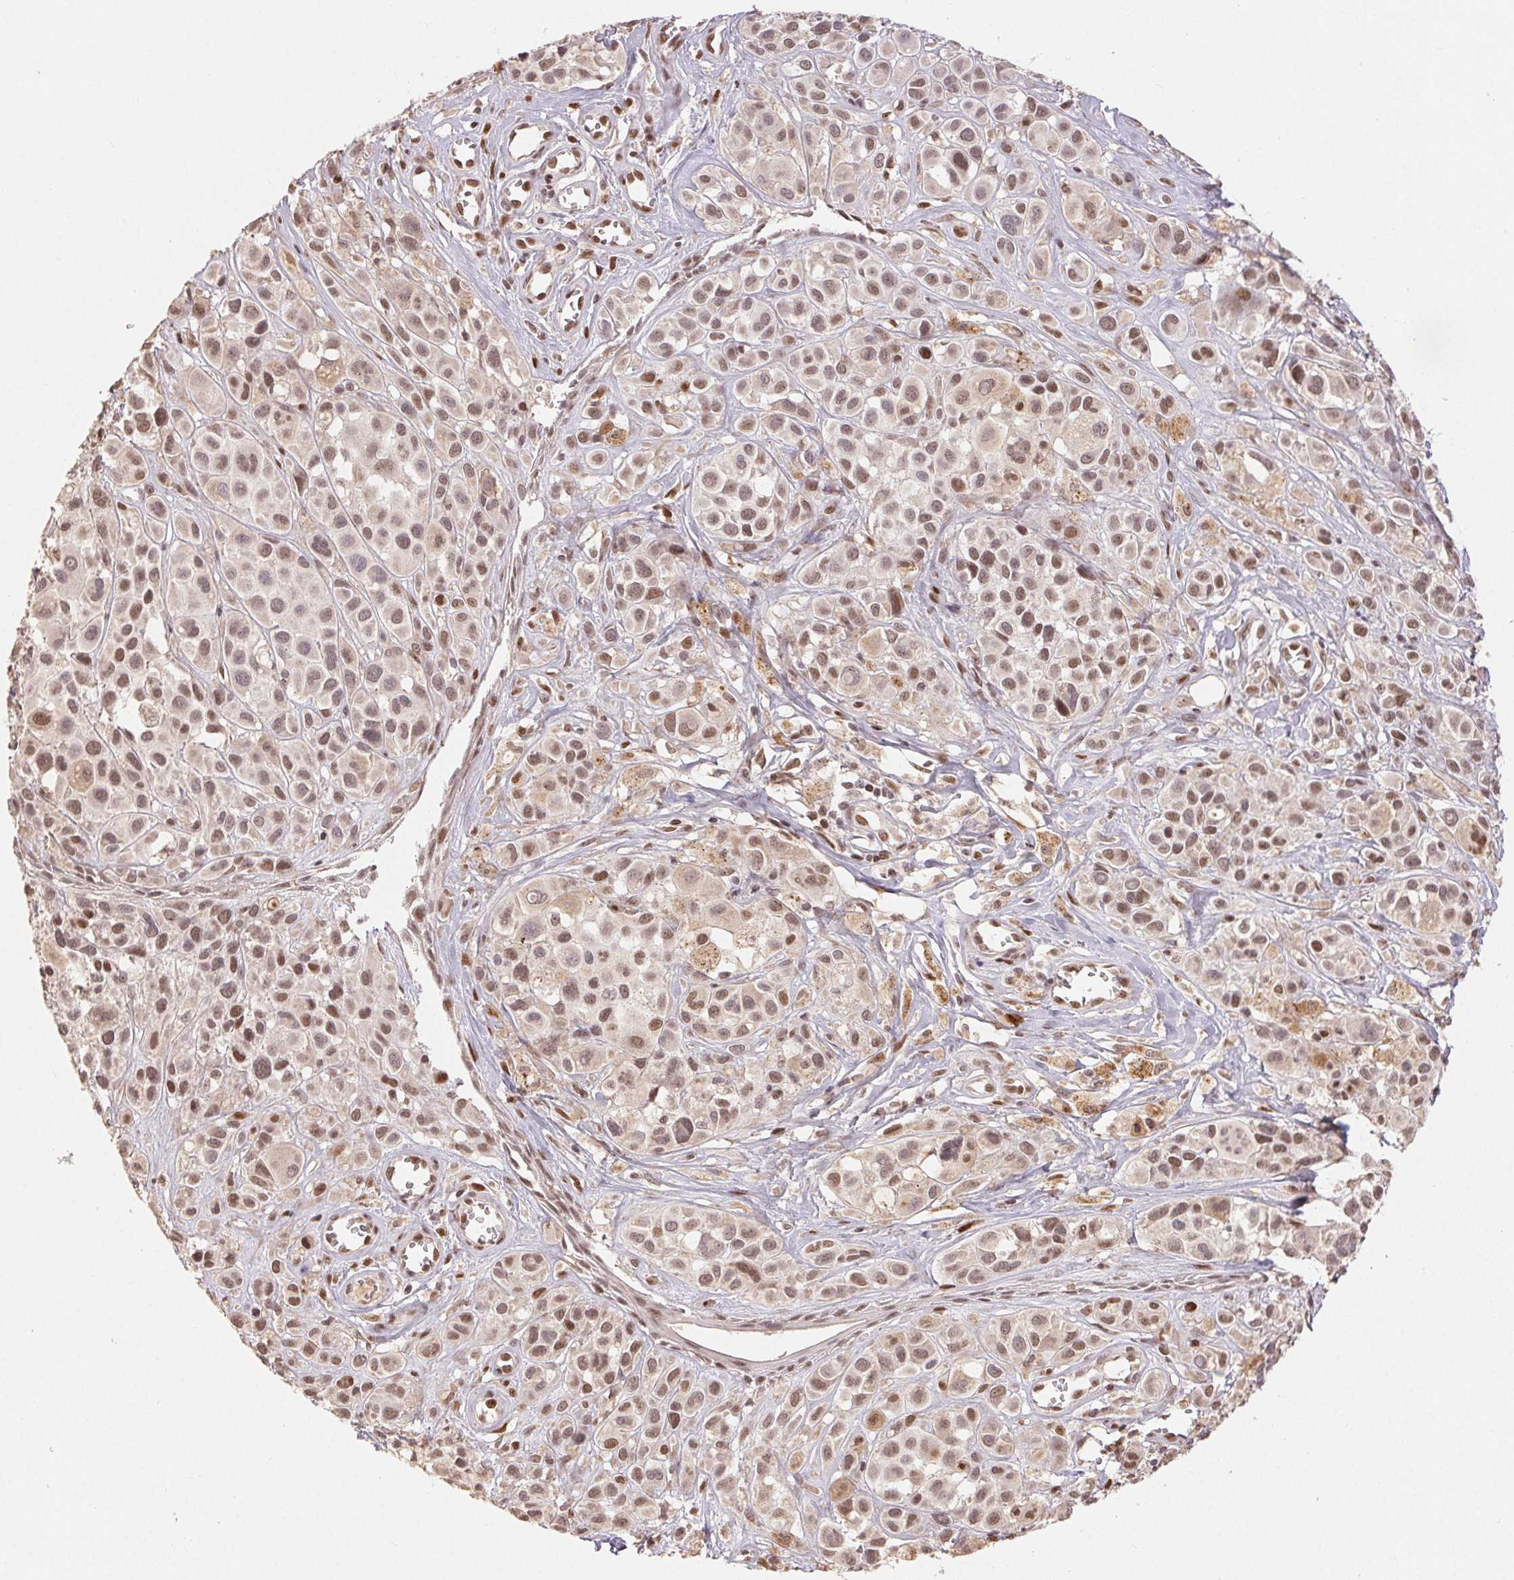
{"staining": {"intensity": "weak", "quantity": ">75%", "location": "nuclear"}, "tissue": "melanoma", "cell_type": "Tumor cells", "image_type": "cancer", "snomed": [{"axis": "morphology", "description": "Malignant melanoma, NOS"}, {"axis": "topography", "description": "Skin"}], "caption": "Melanoma stained with immunohistochemistry (IHC) demonstrates weak nuclear staining in approximately >75% of tumor cells. (DAB (3,3'-diaminobenzidine) IHC with brightfield microscopy, high magnification).", "gene": "MAPKAPK2", "patient": {"sex": "male", "age": 77}}